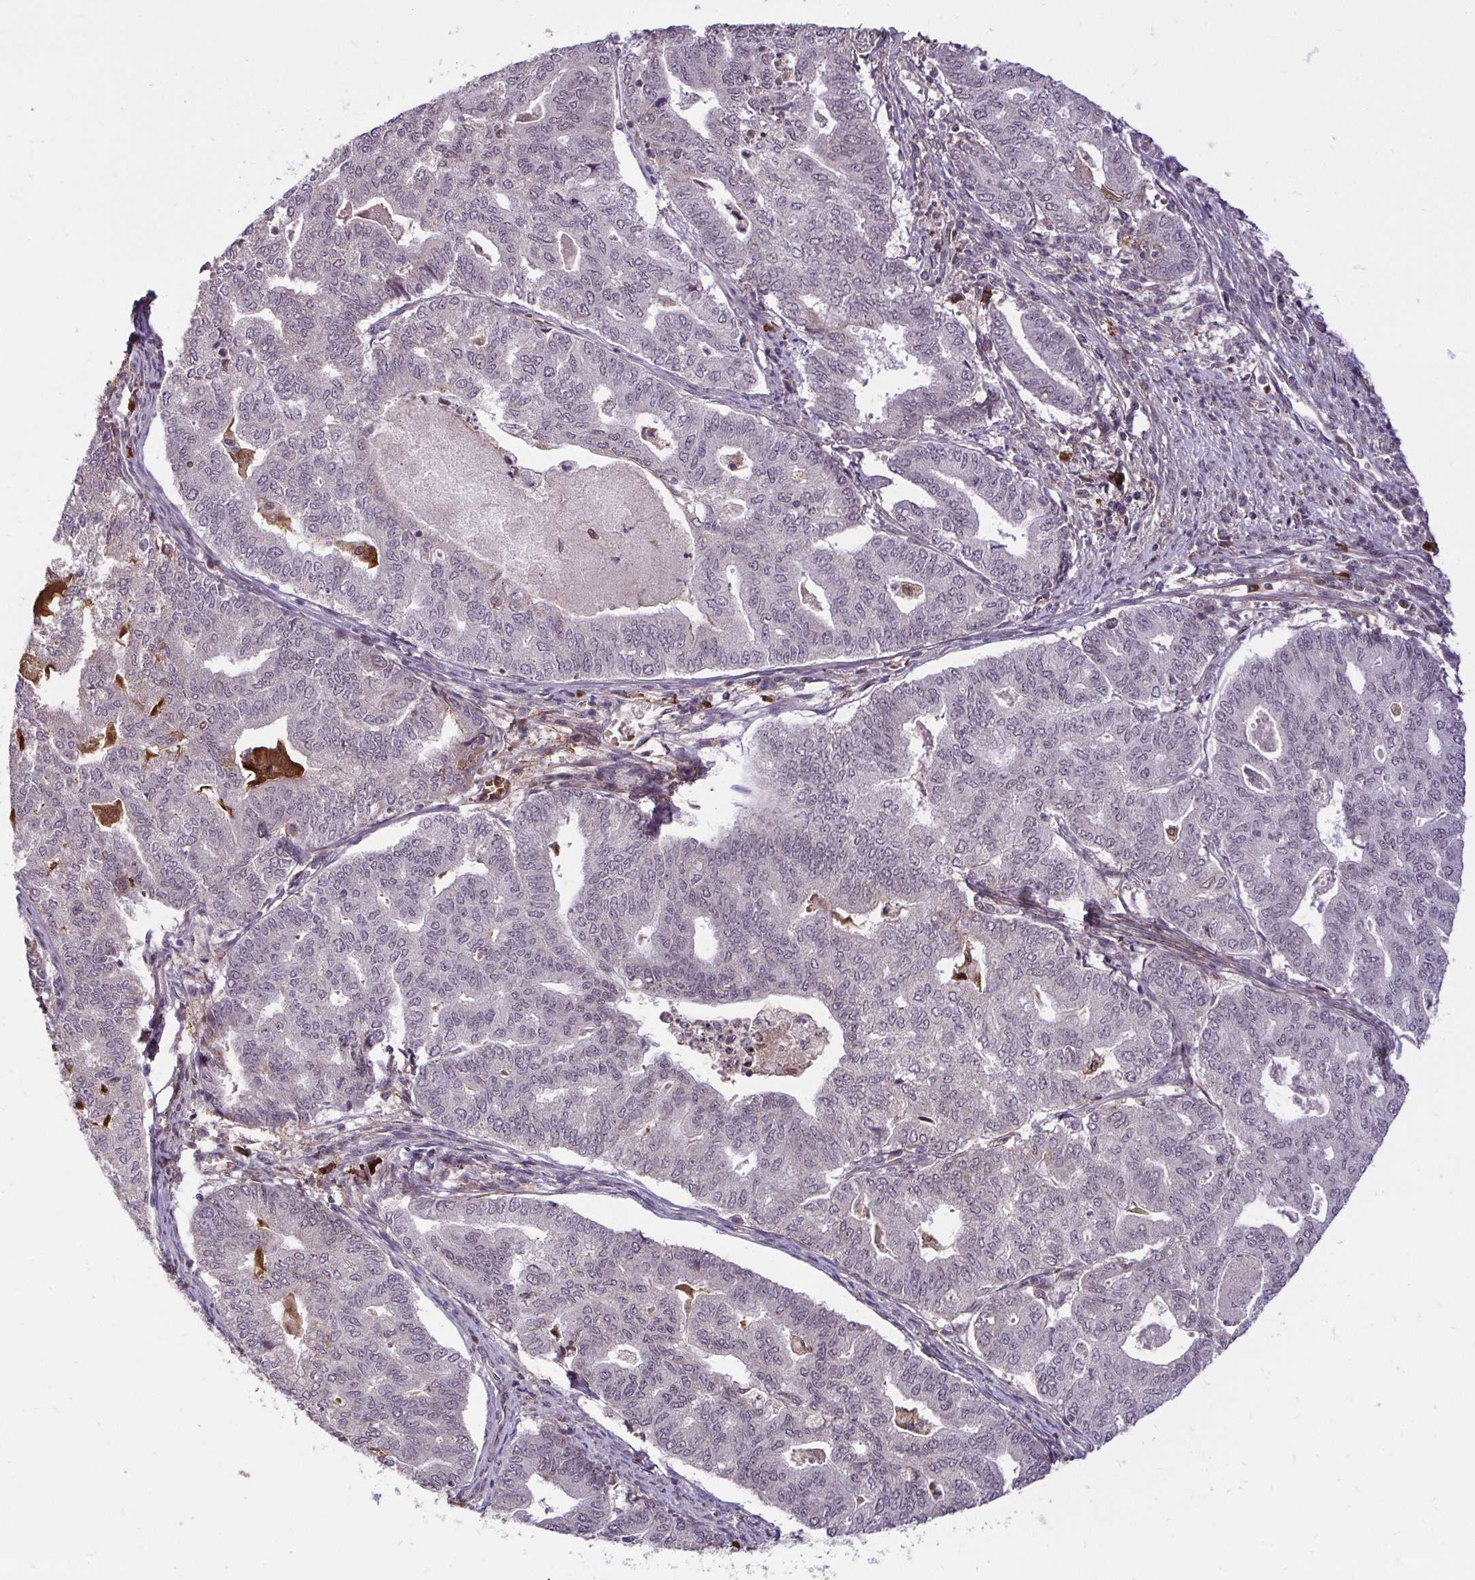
{"staining": {"intensity": "weak", "quantity": "<25%", "location": "nuclear"}, "tissue": "endometrial cancer", "cell_type": "Tumor cells", "image_type": "cancer", "snomed": [{"axis": "morphology", "description": "Adenocarcinoma, NOS"}, {"axis": "topography", "description": "Endometrium"}], "caption": "An immunohistochemistry micrograph of endometrial adenocarcinoma is shown. There is no staining in tumor cells of endometrial adenocarcinoma.", "gene": "ZSCAN9", "patient": {"sex": "female", "age": 79}}